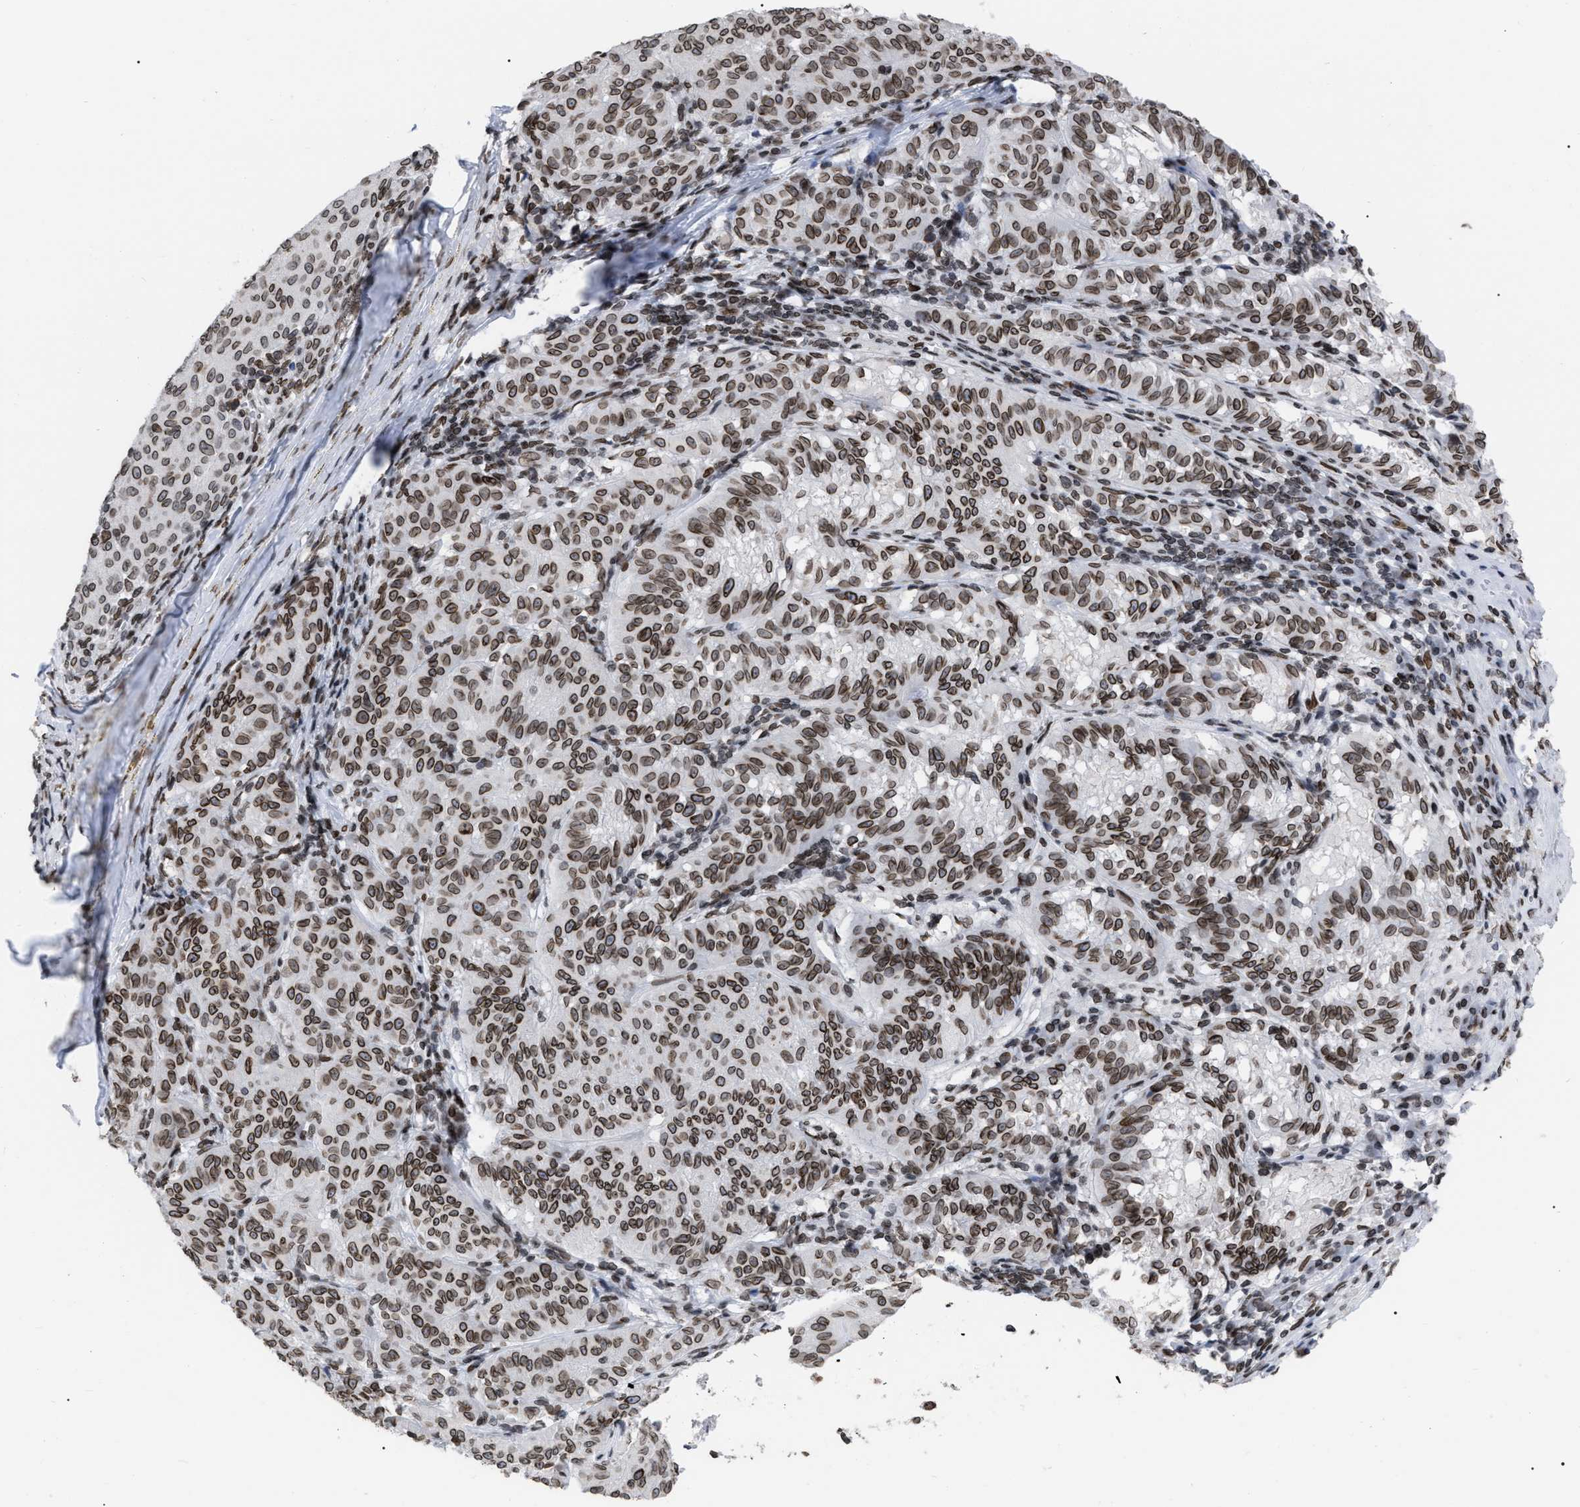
{"staining": {"intensity": "moderate", "quantity": ">75%", "location": "cytoplasmic/membranous,nuclear"}, "tissue": "melanoma", "cell_type": "Tumor cells", "image_type": "cancer", "snomed": [{"axis": "morphology", "description": "Malignant melanoma, NOS"}, {"axis": "topography", "description": "Skin"}], "caption": "Protein analysis of malignant melanoma tissue shows moderate cytoplasmic/membranous and nuclear staining in approximately >75% of tumor cells.", "gene": "TPR", "patient": {"sex": "female", "age": 72}}